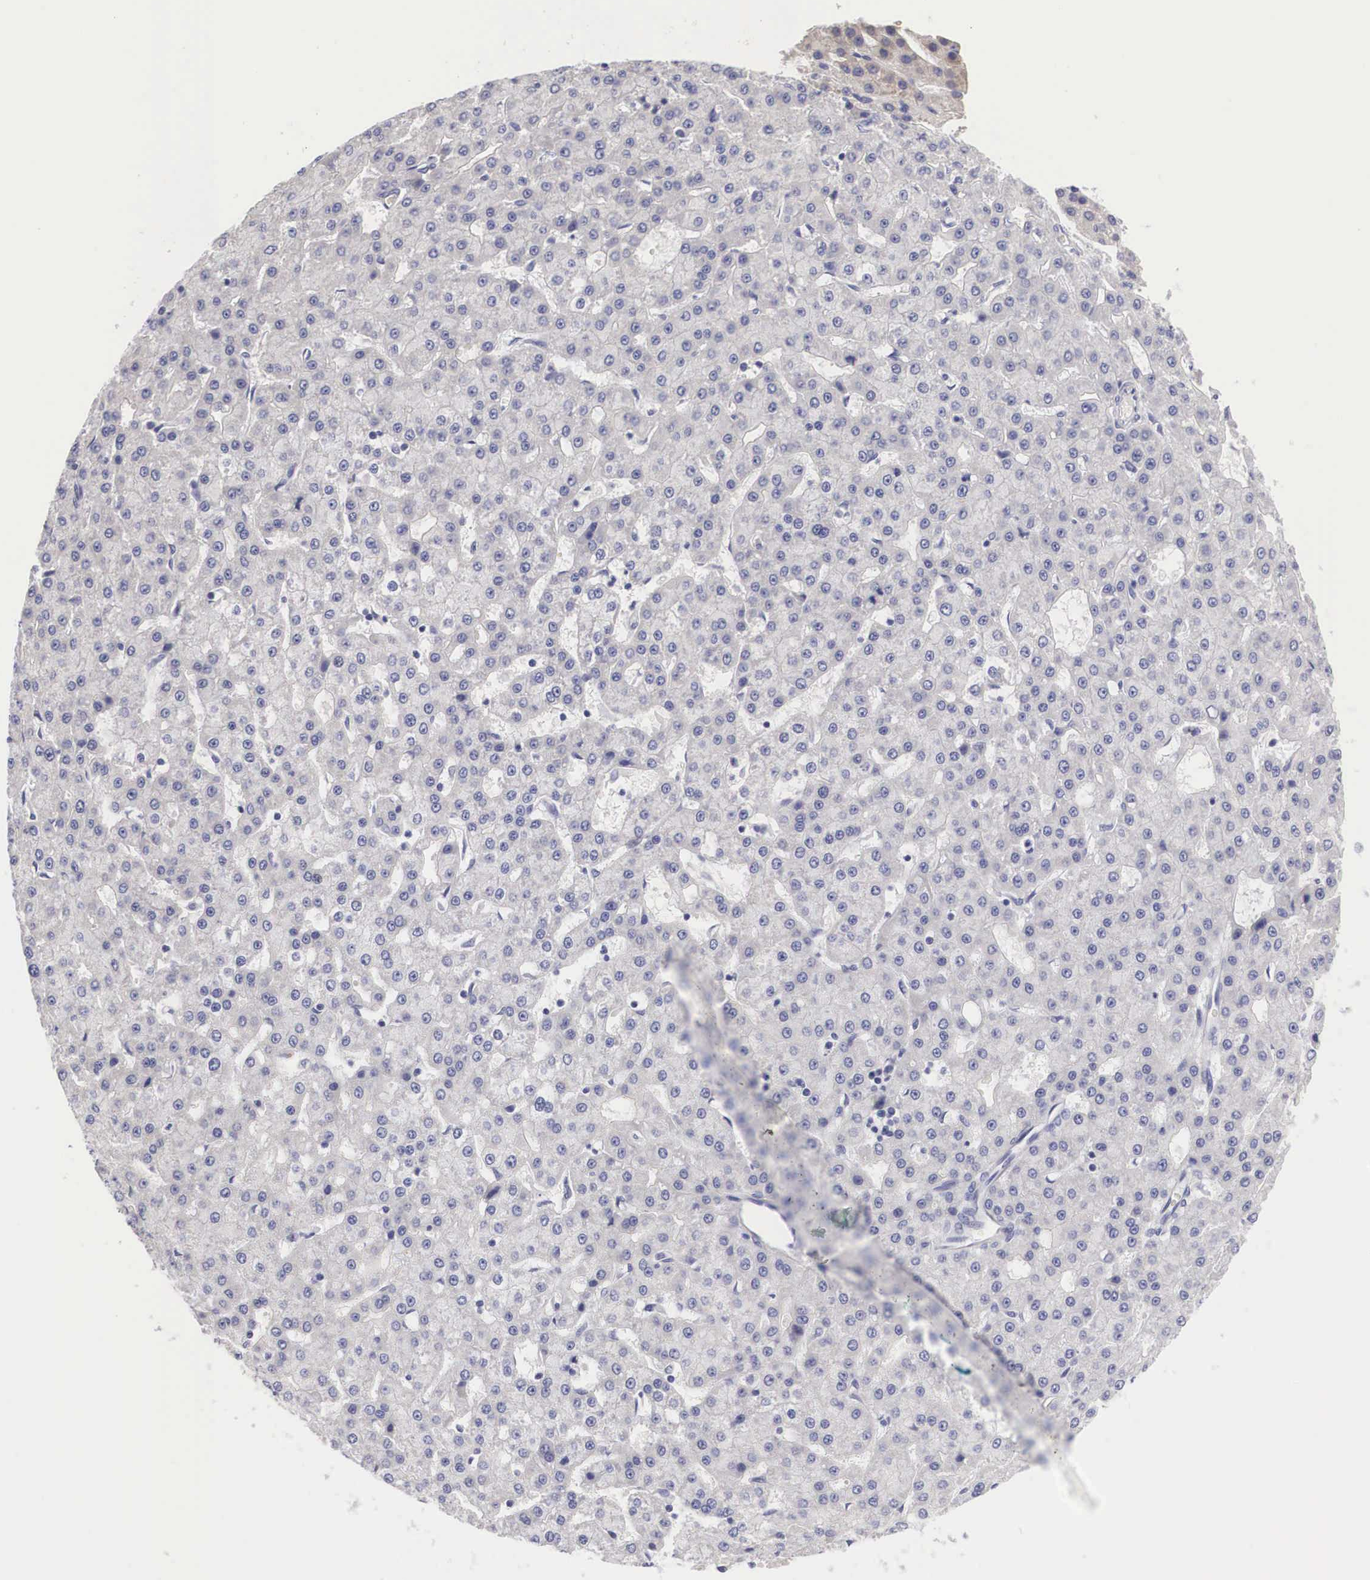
{"staining": {"intensity": "negative", "quantity": "none", "location": "none"}, "tissue": "liver cancer", "cell_type": "Tumor cells", "image_type": "cancer", "snomed": [{"axis": "morphology", "description": "Carcinoma, Hepatocellular, NOS"}, {"axis": "topography", "description": "Liver"}], "caption": "An image of liver hepatocellular carcinoma stained for a protein shows no brown staining in tumor cells.", "gene": "TXLNG", "patient": {"sex": "male", "age": 47}}